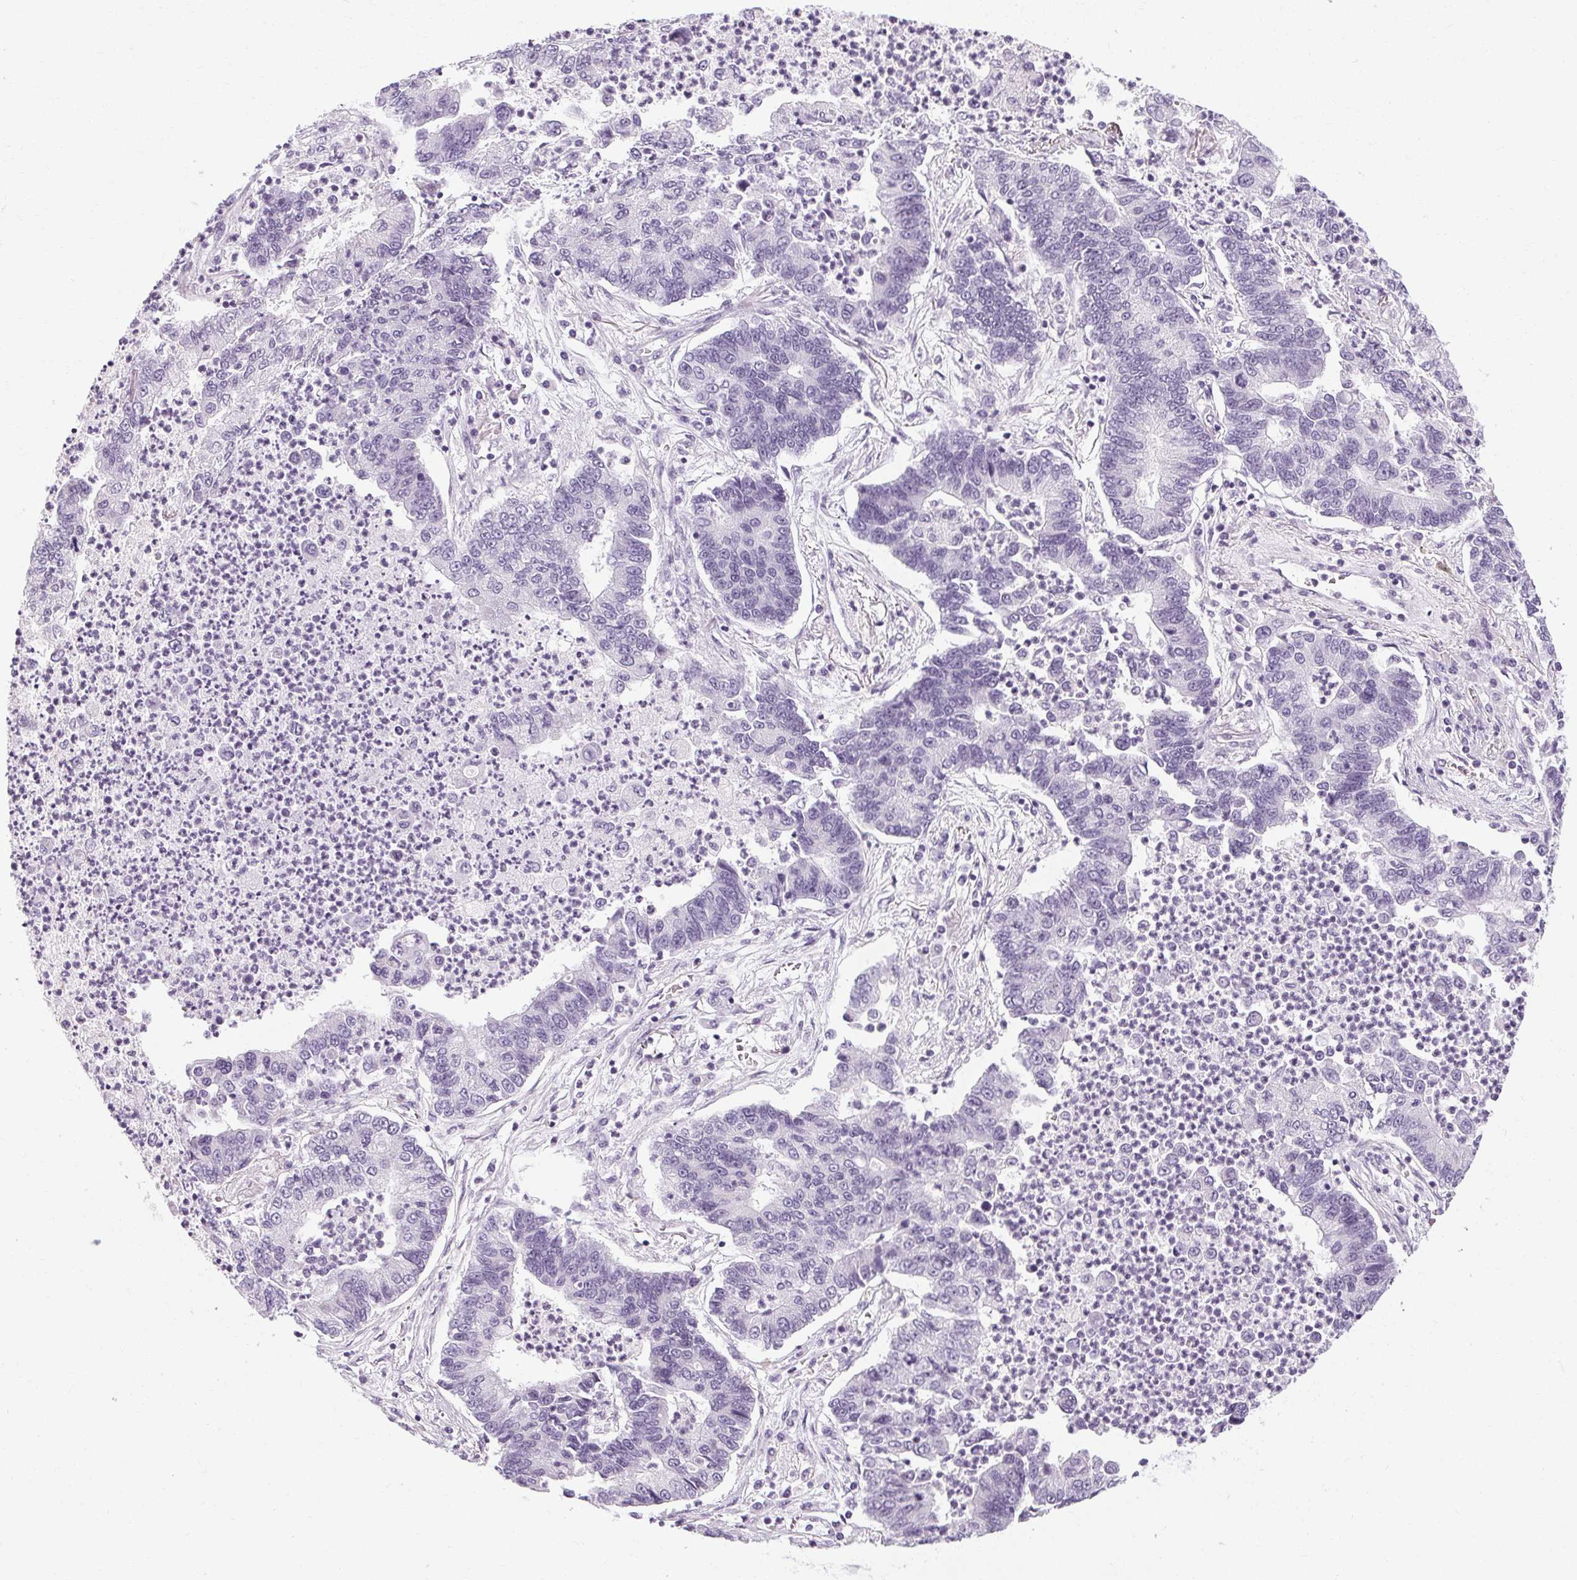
{"staining": {"intensity": "negative", "quantity": "none", "location": "none"}, "tissue": "lung cancer", "cell_type": "Tumor cells", "image_type": "cancer", "snomed": [{"axis": "morphology", "description": "Adenocarcinoma, NOS"}, {"axis": "topography", "description": "Lung"}], "caption": "Immunohistochemistry (IHC) histopathology image of human lung cancer stained for a protein (brown), which displays no expression in tumor cells.", "gene": "POMC", "patient": {"sex": "female", "age": 57}}